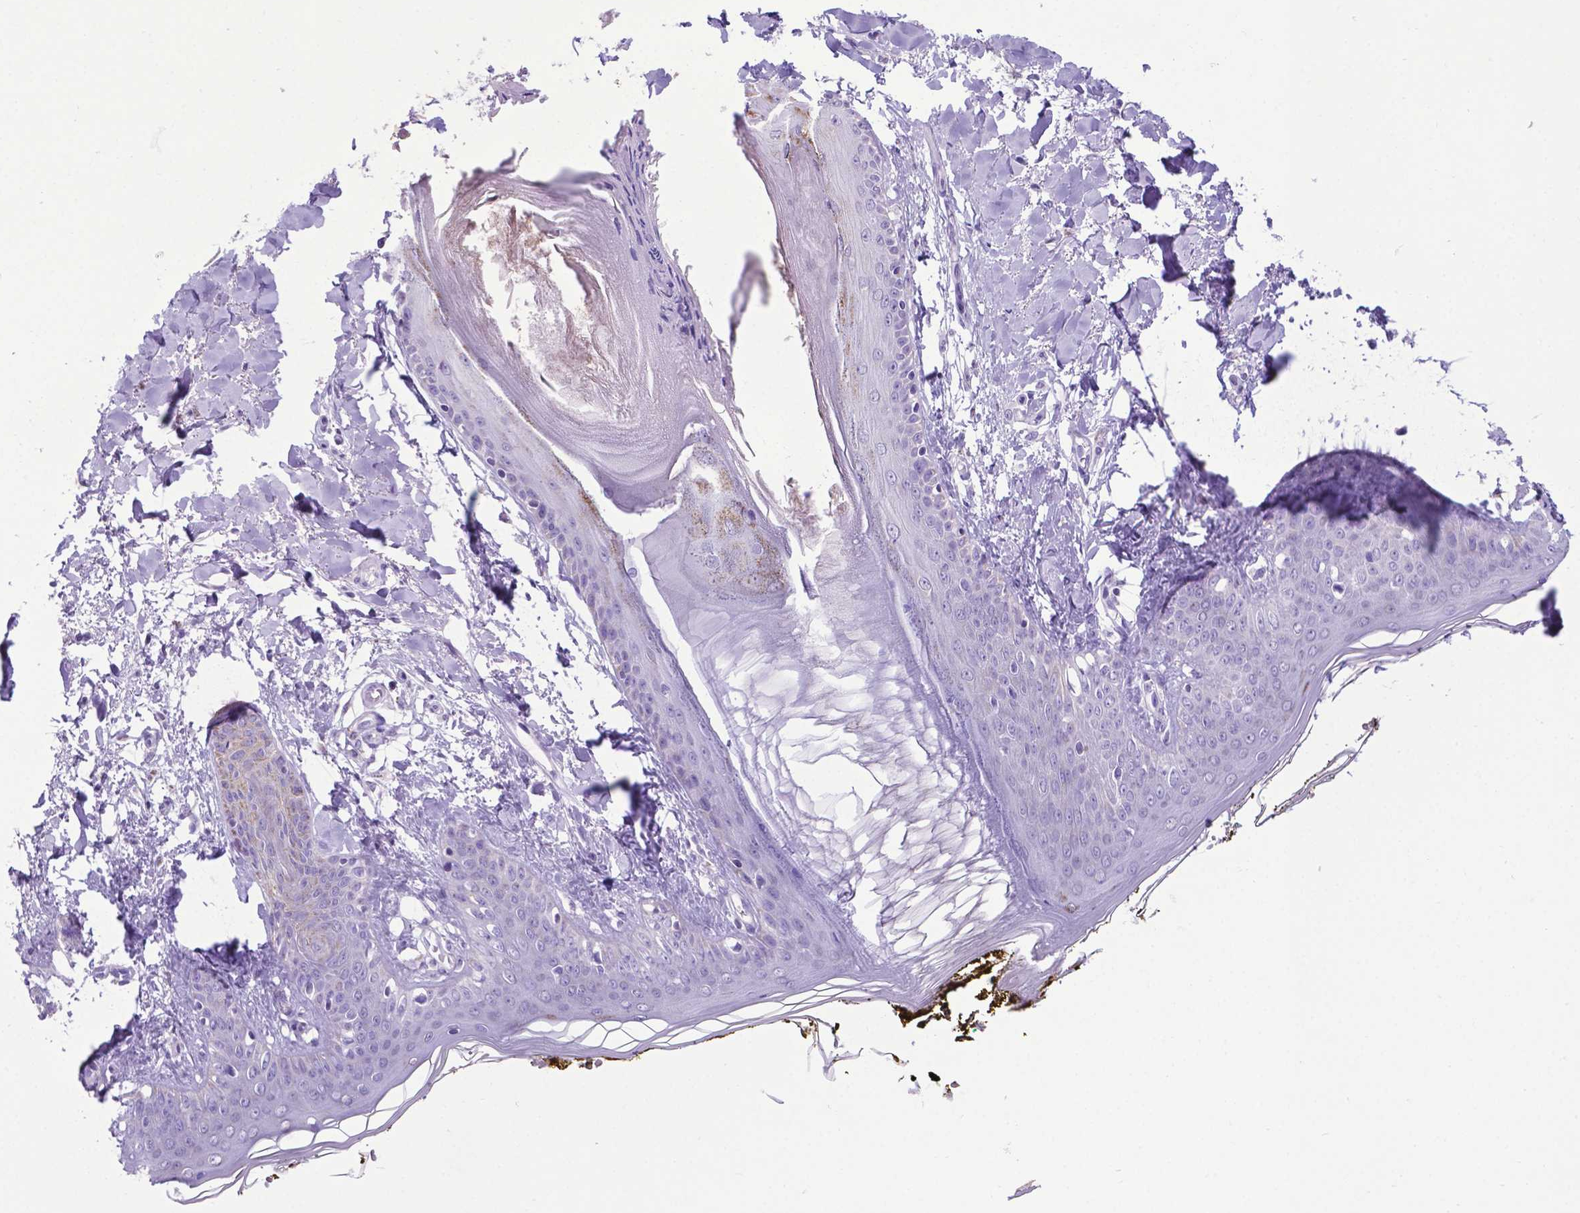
{"staining": {"intensity": "negative", "quantity": "none", "location": "none"}, "tissue": "skin", "cell_type": "Fibroblasts", "image_type": "normal", "snomed": [{"axis": "morphology", "description": "Normal tissue, NOS"}, {"axis": "topography", "description": "Skin"}], "caption": "Protein analysis of benign skin displays no significant staining in fibroblasts. (Stains: DAB immunohistochemistry with hematoxylin counter stain, Microscopy: brightfield microscopy at high magnification).", "gene": "POU3F3", "patient": {"sex": "female", "age": 34}}